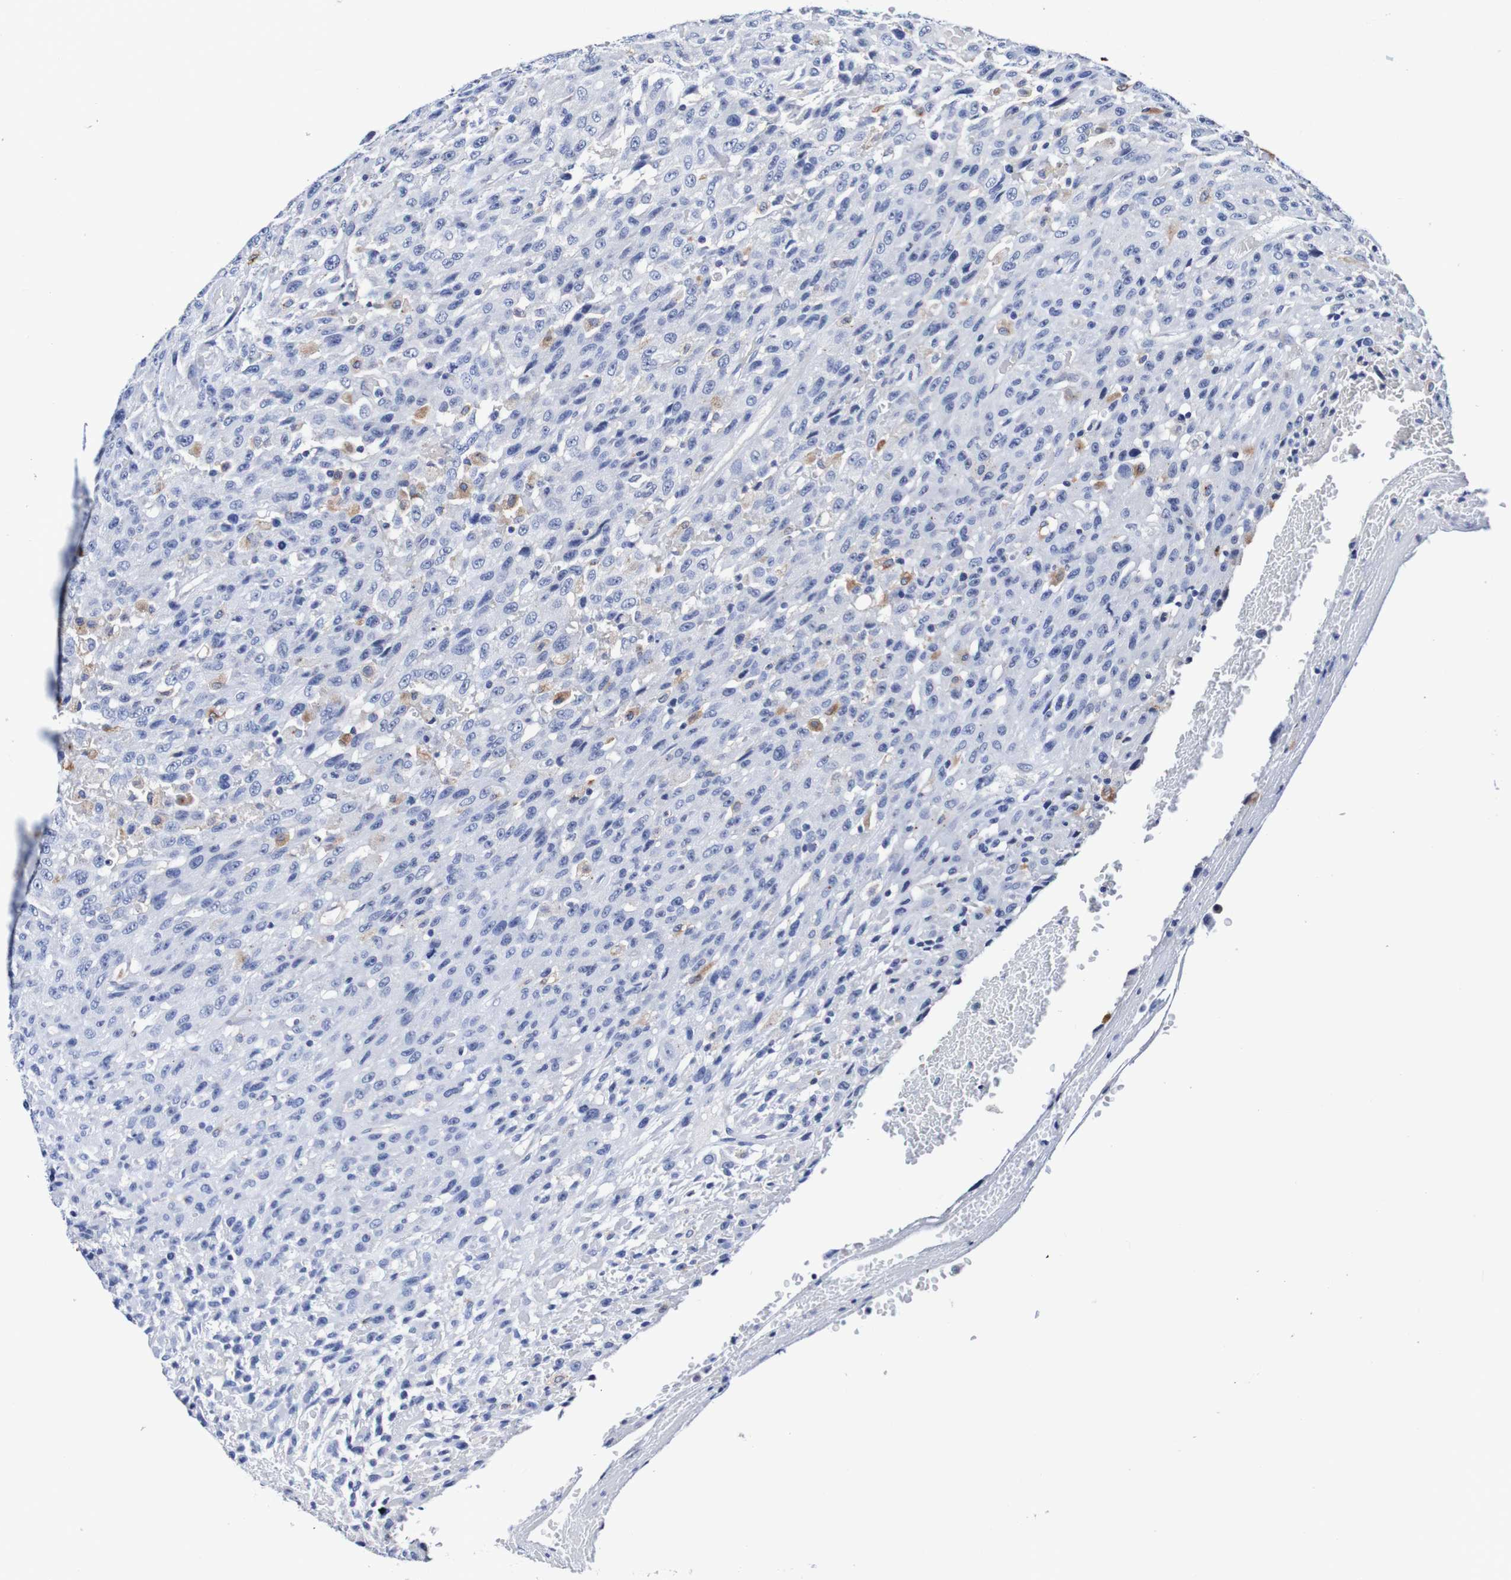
{"staining": {"intensity": "negative", "quantity": "none", "location": "none"}, "tissue": "urothelial cancer", "cell_type": "Tumor cells", "image_type": "cancer", "snomed": [{"axis": "morphology", "description": "Urothelial carcinoma, High grade"}, {"axis": "topography", "description": "Urinary bladder"}], "caption": "The histopathology image displays no staining of tumor cells in high-grade urothelial carcinoma.", "gene": "SEZ6", "patient": {"sex": "male", "age": 66}}